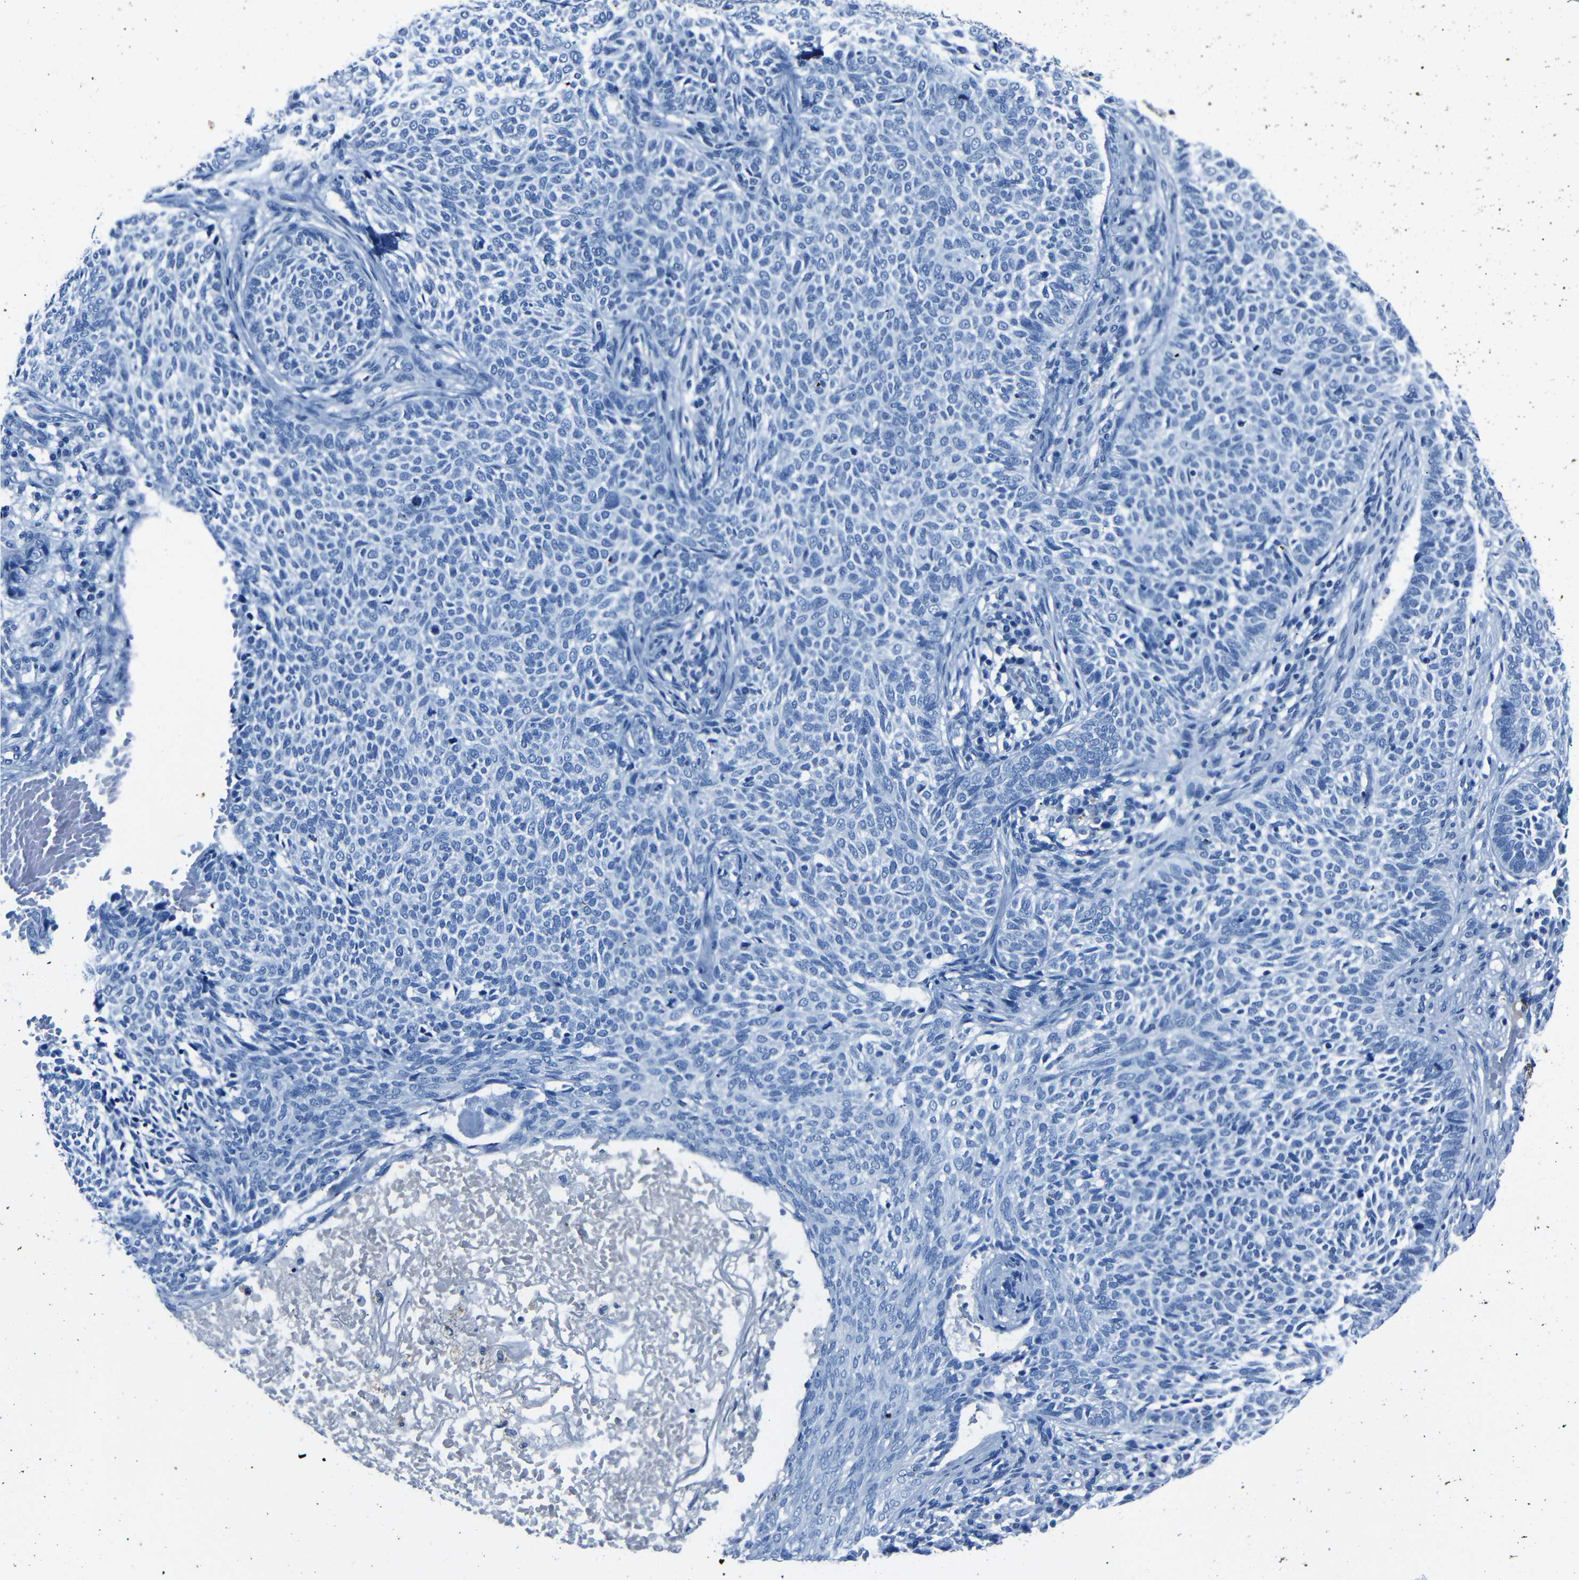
{"staining": {"intensity": "negative", "quantity": "none", "location": "none"}, "tissue": "skin cancer", "cell_type": "Tumor cells", "image_type": "cancer", "snomed": [{"axis": "morphology", "description": "Basal cell carcinoma"}, {"axis": "topography", "description": "Skin"}], "caption": "Tumor cells show no significant protein positivity in basal cell carcinoma (skin).", "gene": "CLDN11", "patient": {"sex": "male", "age": 87}}